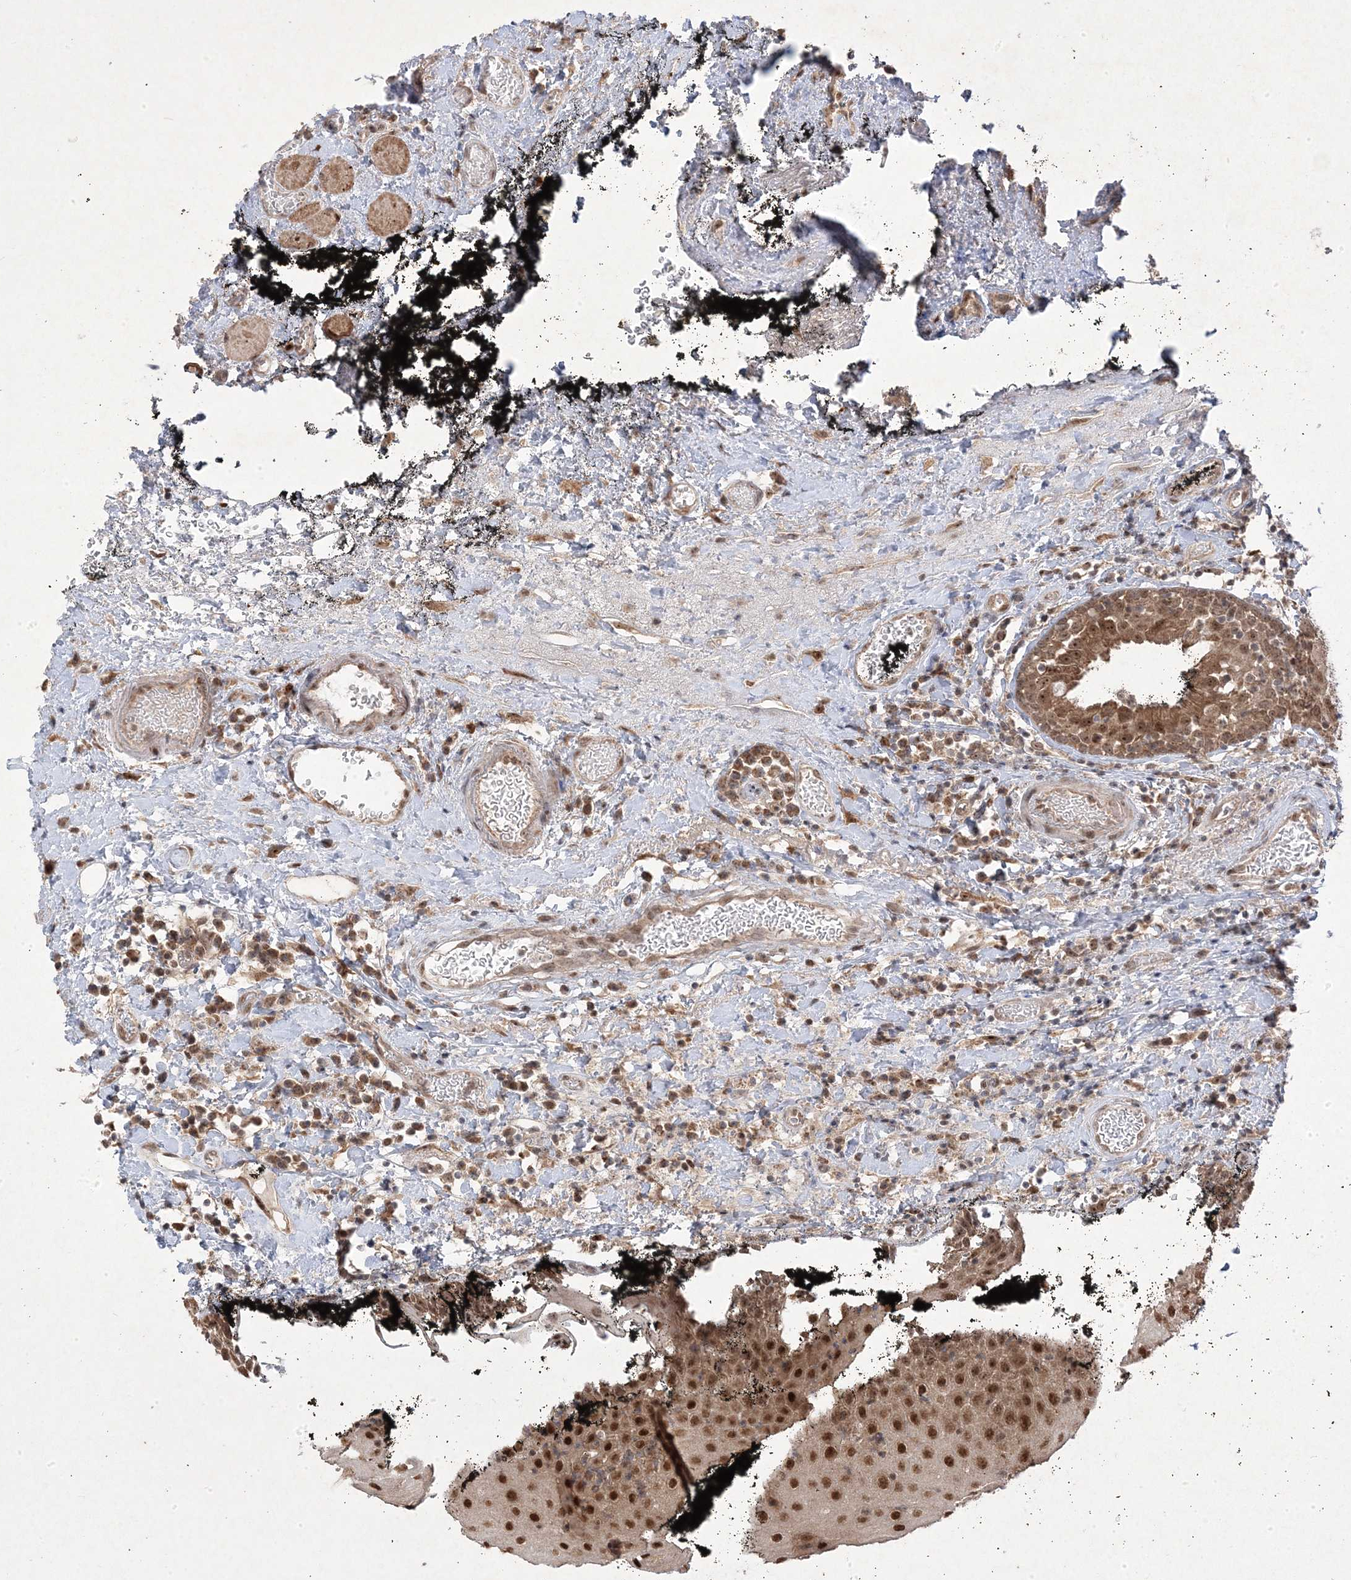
{"staining": {"intensity": "strong", "quantity": ">75%", "location": "nuclear"}, "tissue": "oral mucosa", "cell_type": "Squamous epithelial cells", "image_type": "normal", "snomed": [{"axis": "morphology", "description": "Normal tissue, NOS"}, {"axis": "topography", "description": "Oral tissue"}], "caption": "Oral mucosa stained with immunohistochemistry demonstrates strong nuclear expression in approximately >75% of squamous epithelial cells. The protein is stained brown, and the nuclei are stained in blue (DAB (3,3'-diaminobenzidine) IHC with brightfield microscopy, high magnification).", "gene": "PLEKHM2", "patient": {"sex": "male", "age": 74}}